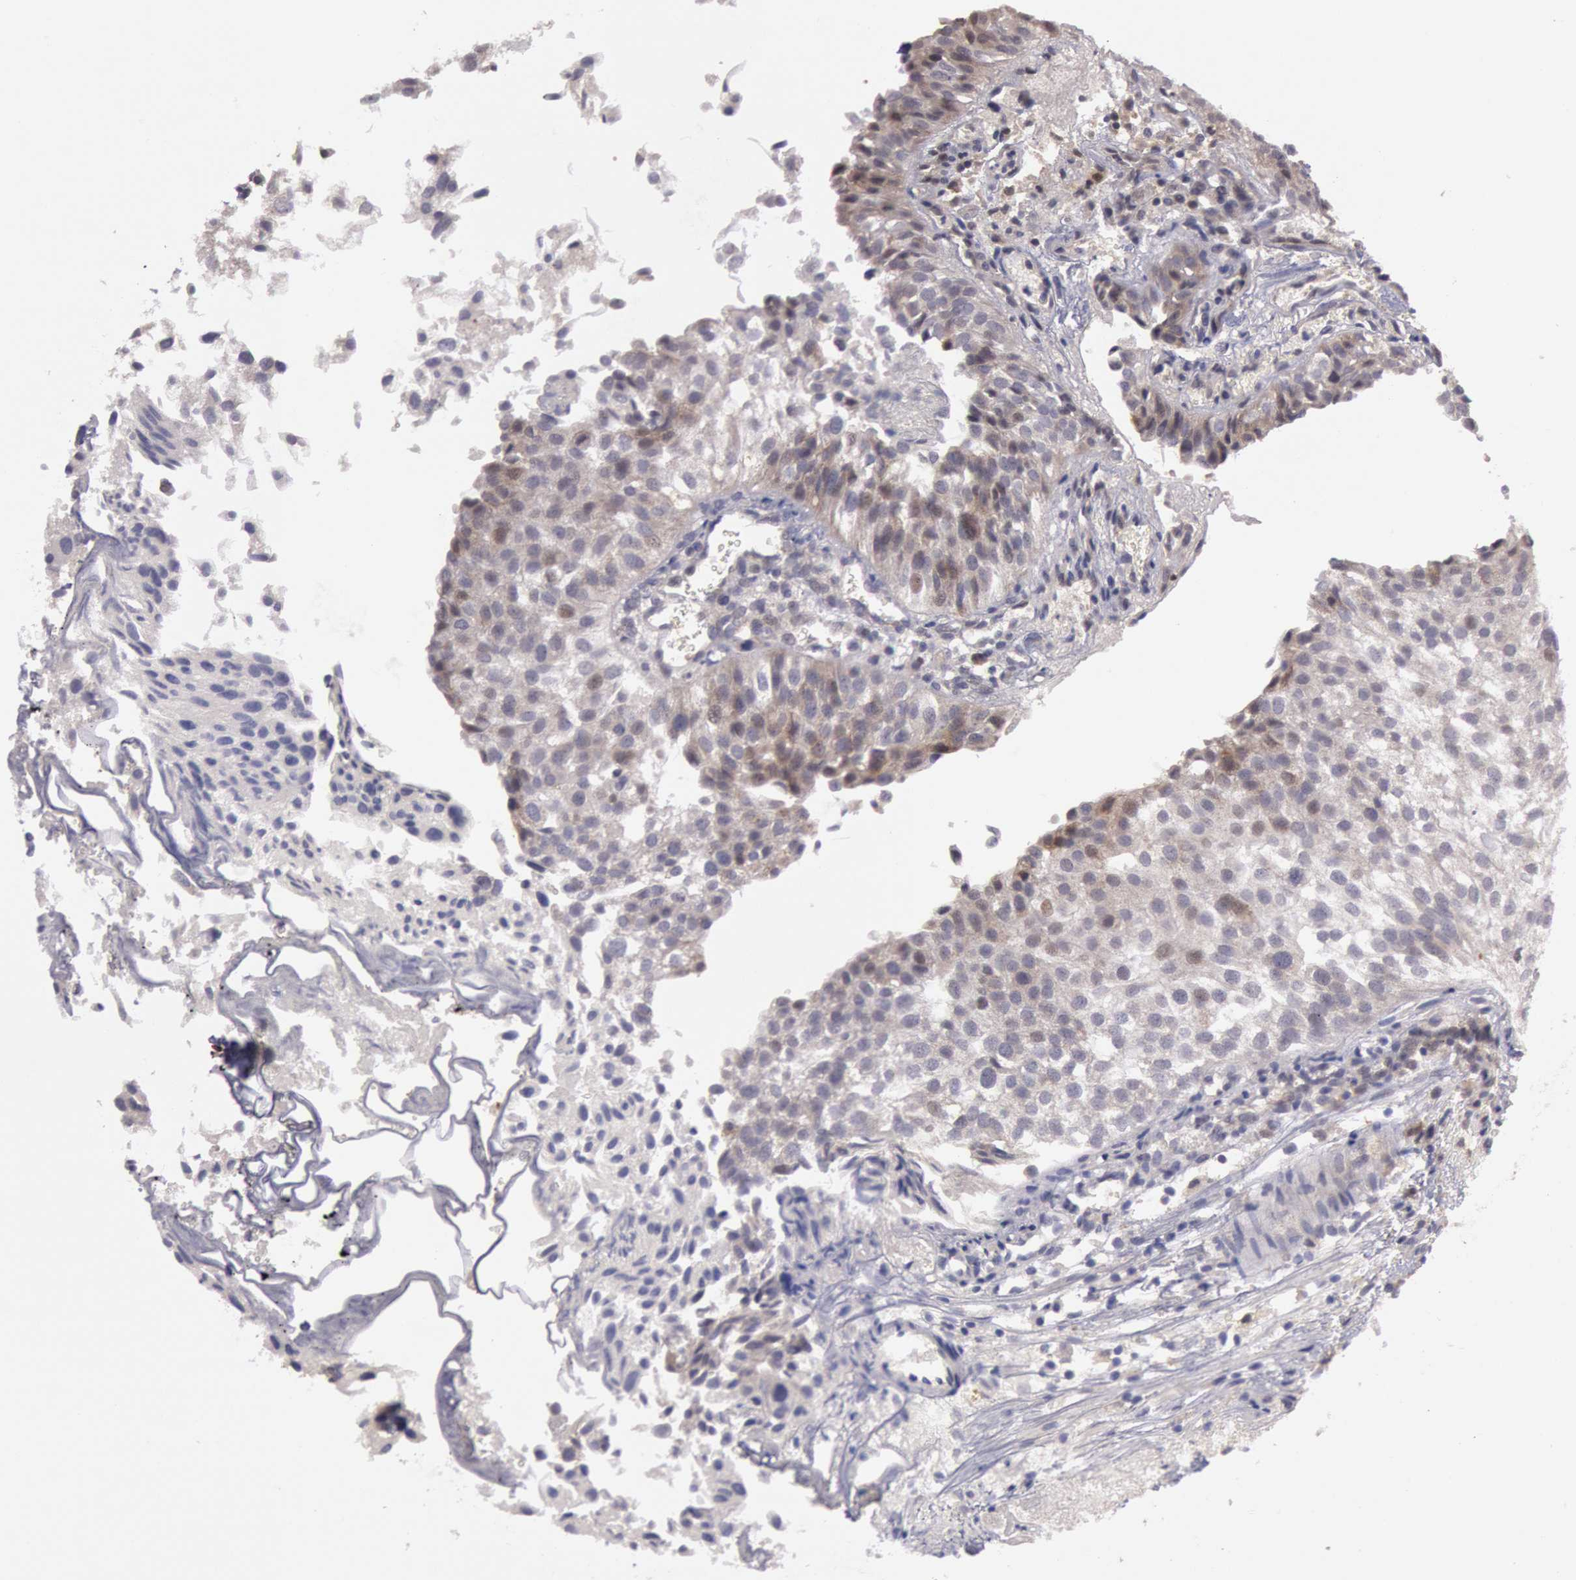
{"staining": {"intensity": "weak", "quantity": ">75%", "location": "cytoplasmic/membranous"}, "tissue": "urothelial cancer", "cell_type": "Tumor cells", "image_type": "cancer", "snomed": [{"axis": "morphology", "description": "Urothelial carcinoma, Low grade"}, {"axis": "topography", "description": "Urinary bladder"}], "caption": "DAB immunohistochemical staining of human urothelial carcinoma (low-grade) displays weak cytoplasmic/membranous protein staining in about >75% of tumor cells.", "gene": "TRIB2", "patient": {"sex": "female", "age": 89}}